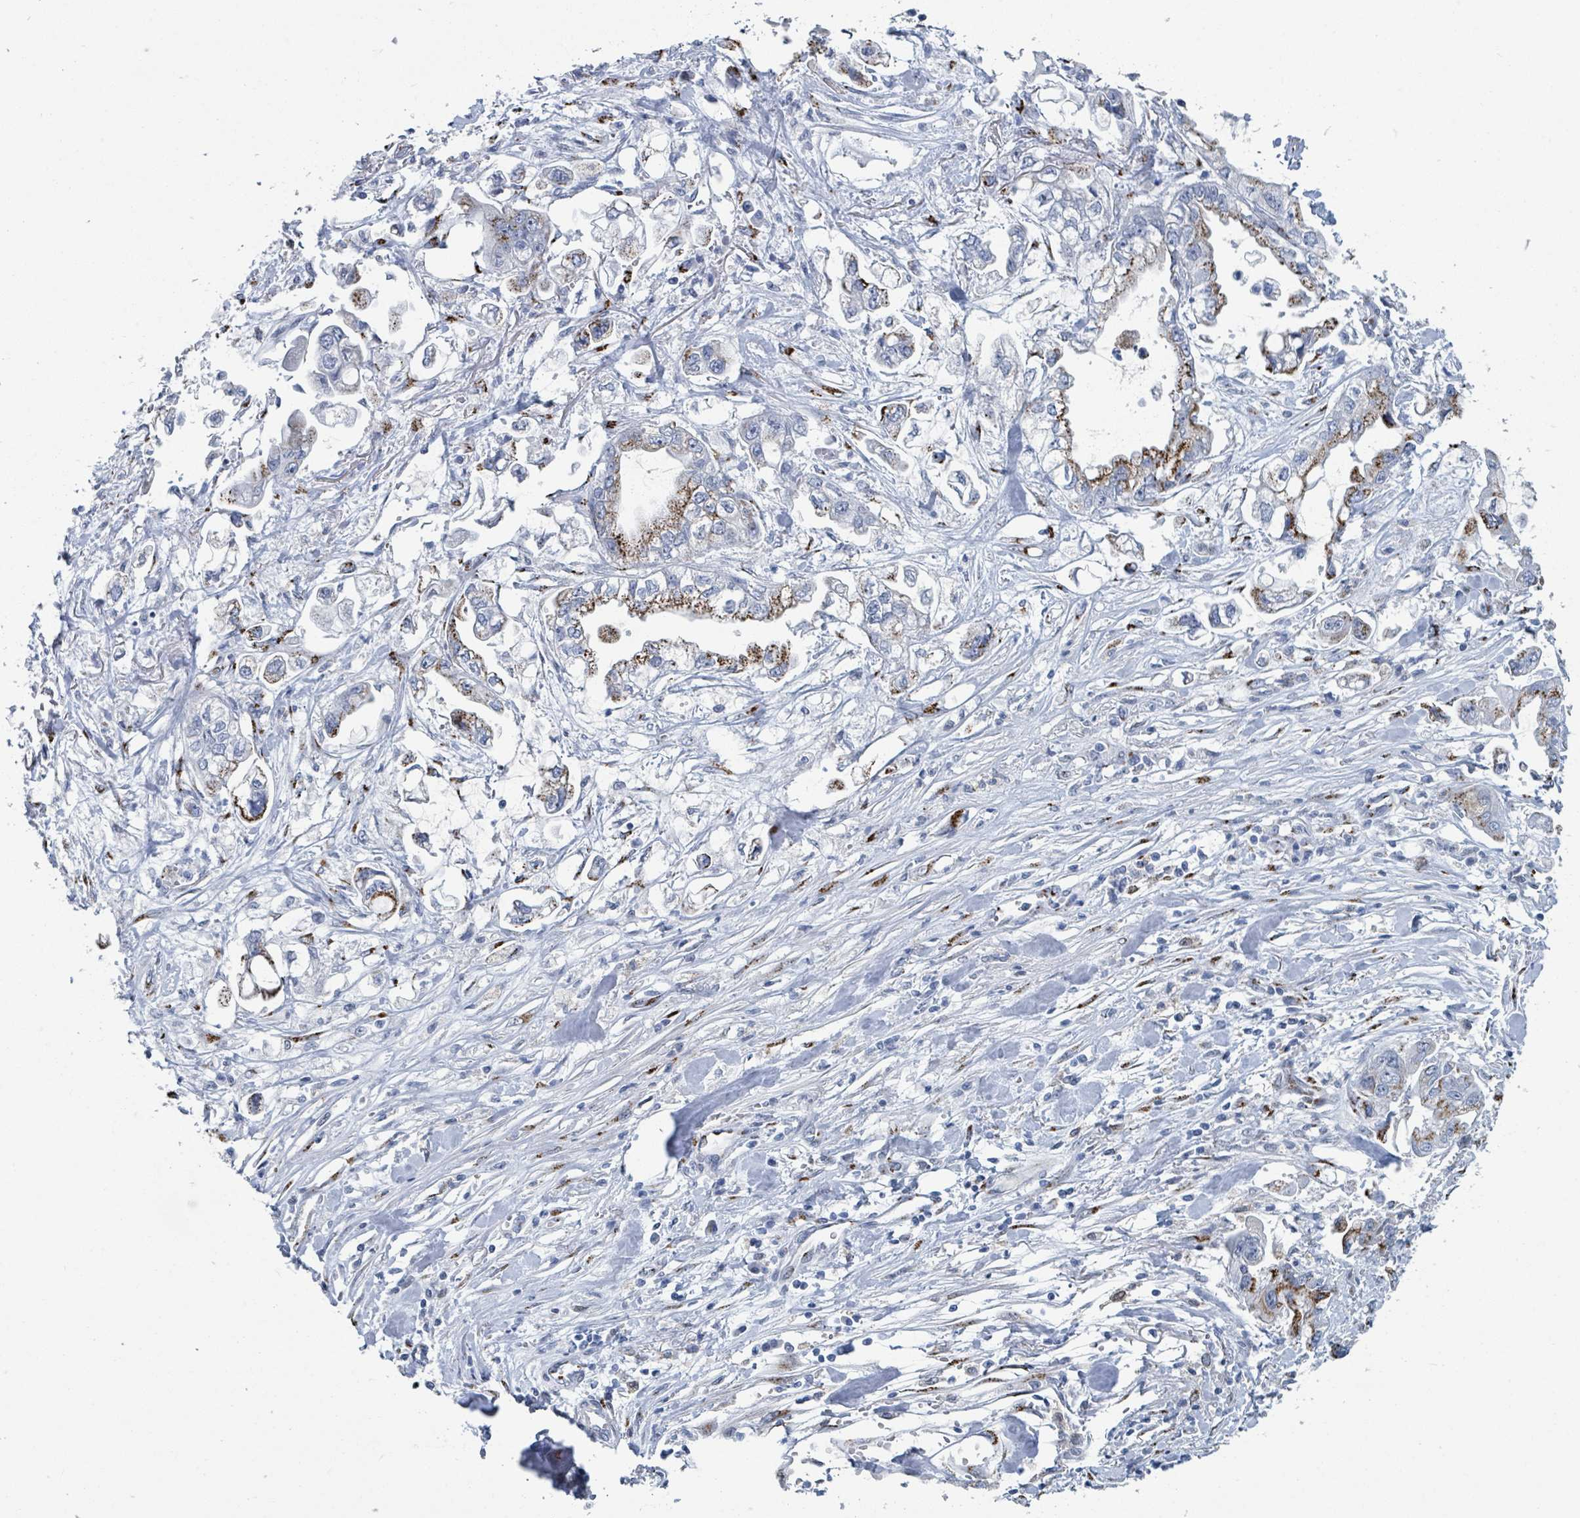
{"staining": {"intensity": "strong", "quantity": "25%-75%", "location": "cytoplasmic/membranous"}, "tissue": "stomach cancer", "cell_type": "Tumor cells", "image_type": "cancer", "snomed": [{"axis": "morphology", "description": "Adenocarcinoma, NOS"}, {"axis": "topography", "description": "Stomach"}], "caption": "Human stomach adenocarcinoma stained for a protein (brown) displays strong cytoplasmic/membranous positive staining in approximately 25%-75% of tumor cells.", "gene": "DCAF5", "patient": {"sex": "male", "age": 62}}